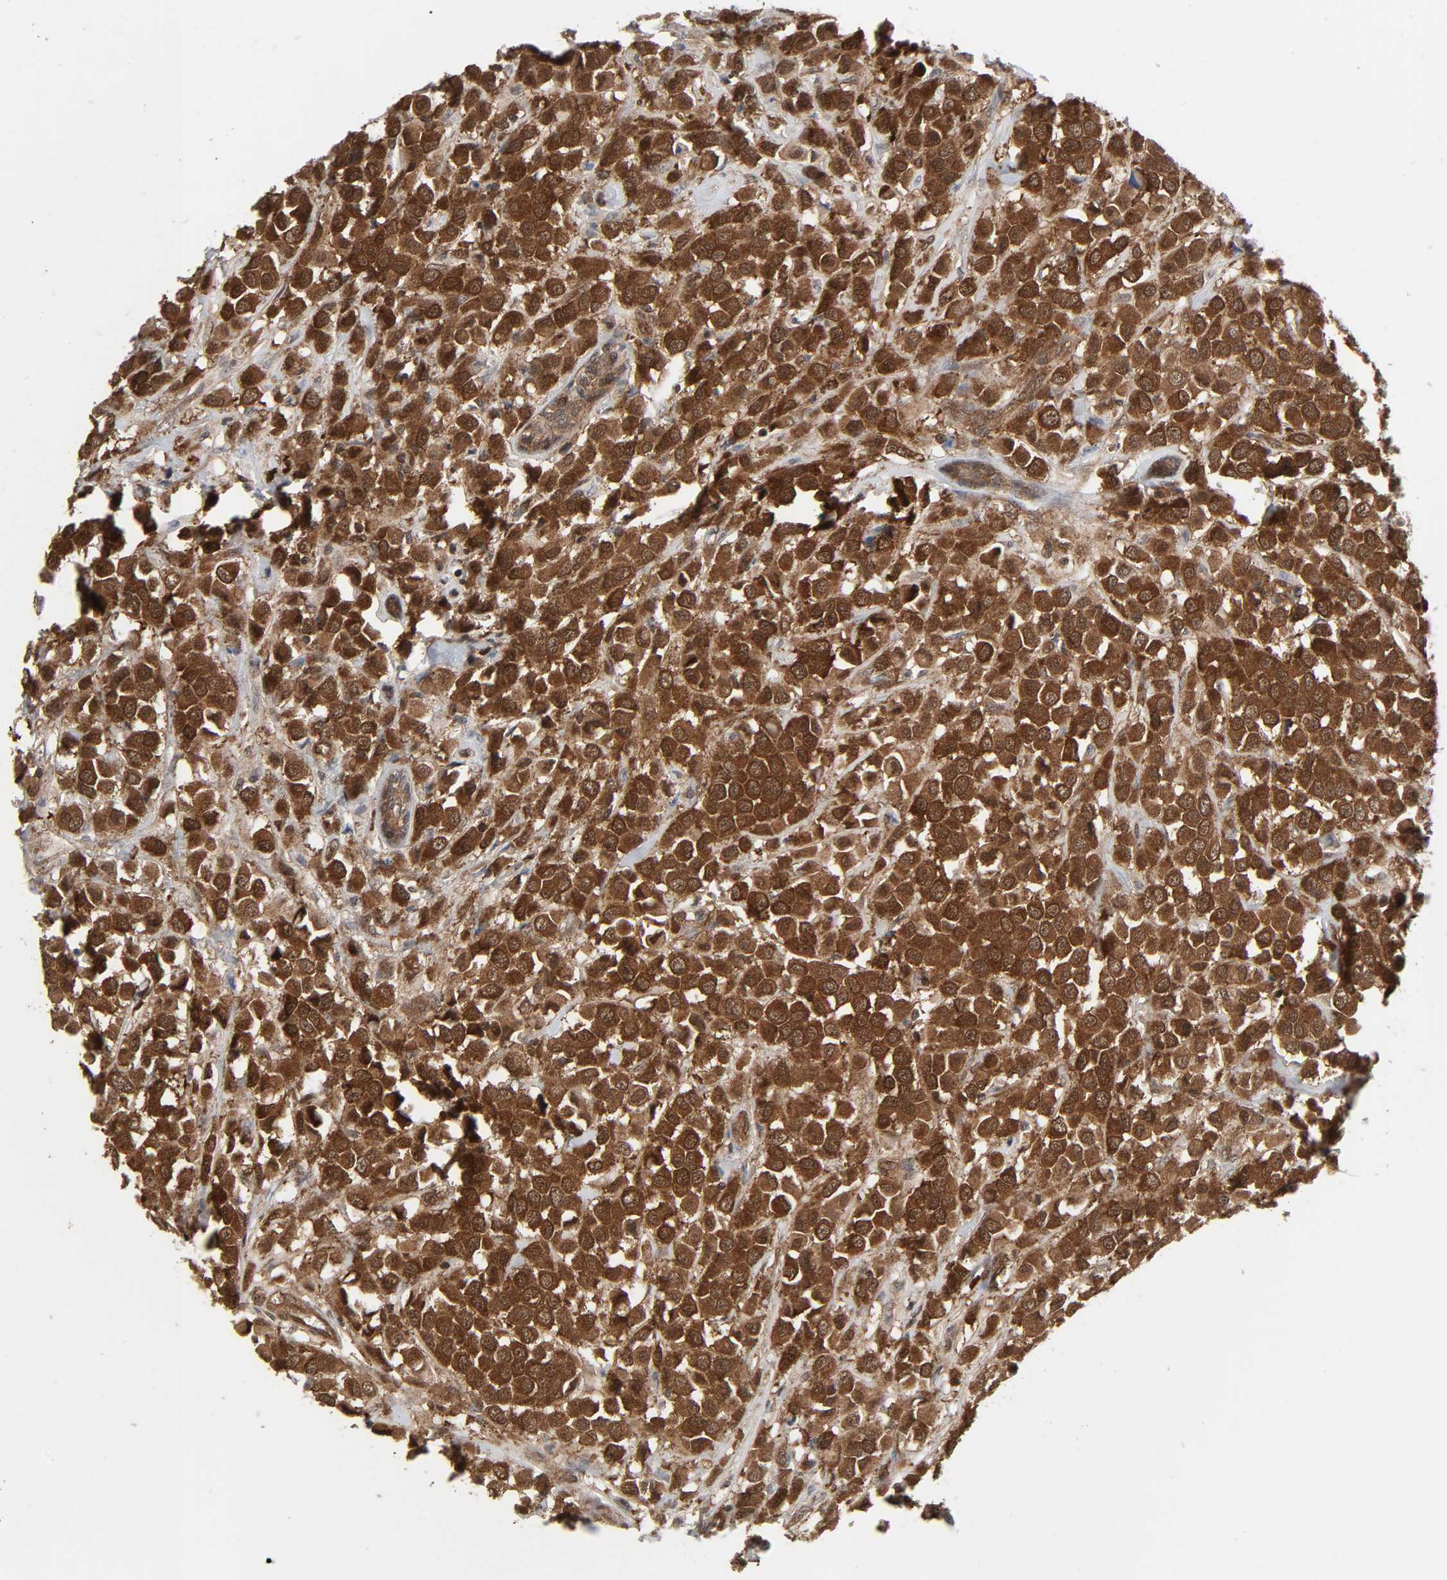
{"staining": {"intensity": "strong", "quantity": ">75%", "location": "cytoplasmic/membranous,nuclear"}, "tissue": "breast cancer", "cell_type": "Tumor cells", "image_type": "cancer", "snomed": [{"axis": "morphology", "description": "Duct carcinoma"}, {"axis": "topography", "description": "Breast"}], "caption": "Human breast cancer stained with a brown dye displays strong cytoplasmic/membranous and nuclear positive staining in approximately >75% of tumor cells.", "gene": "GSK3A", "patient": {"sex": "female", "age": 61}}